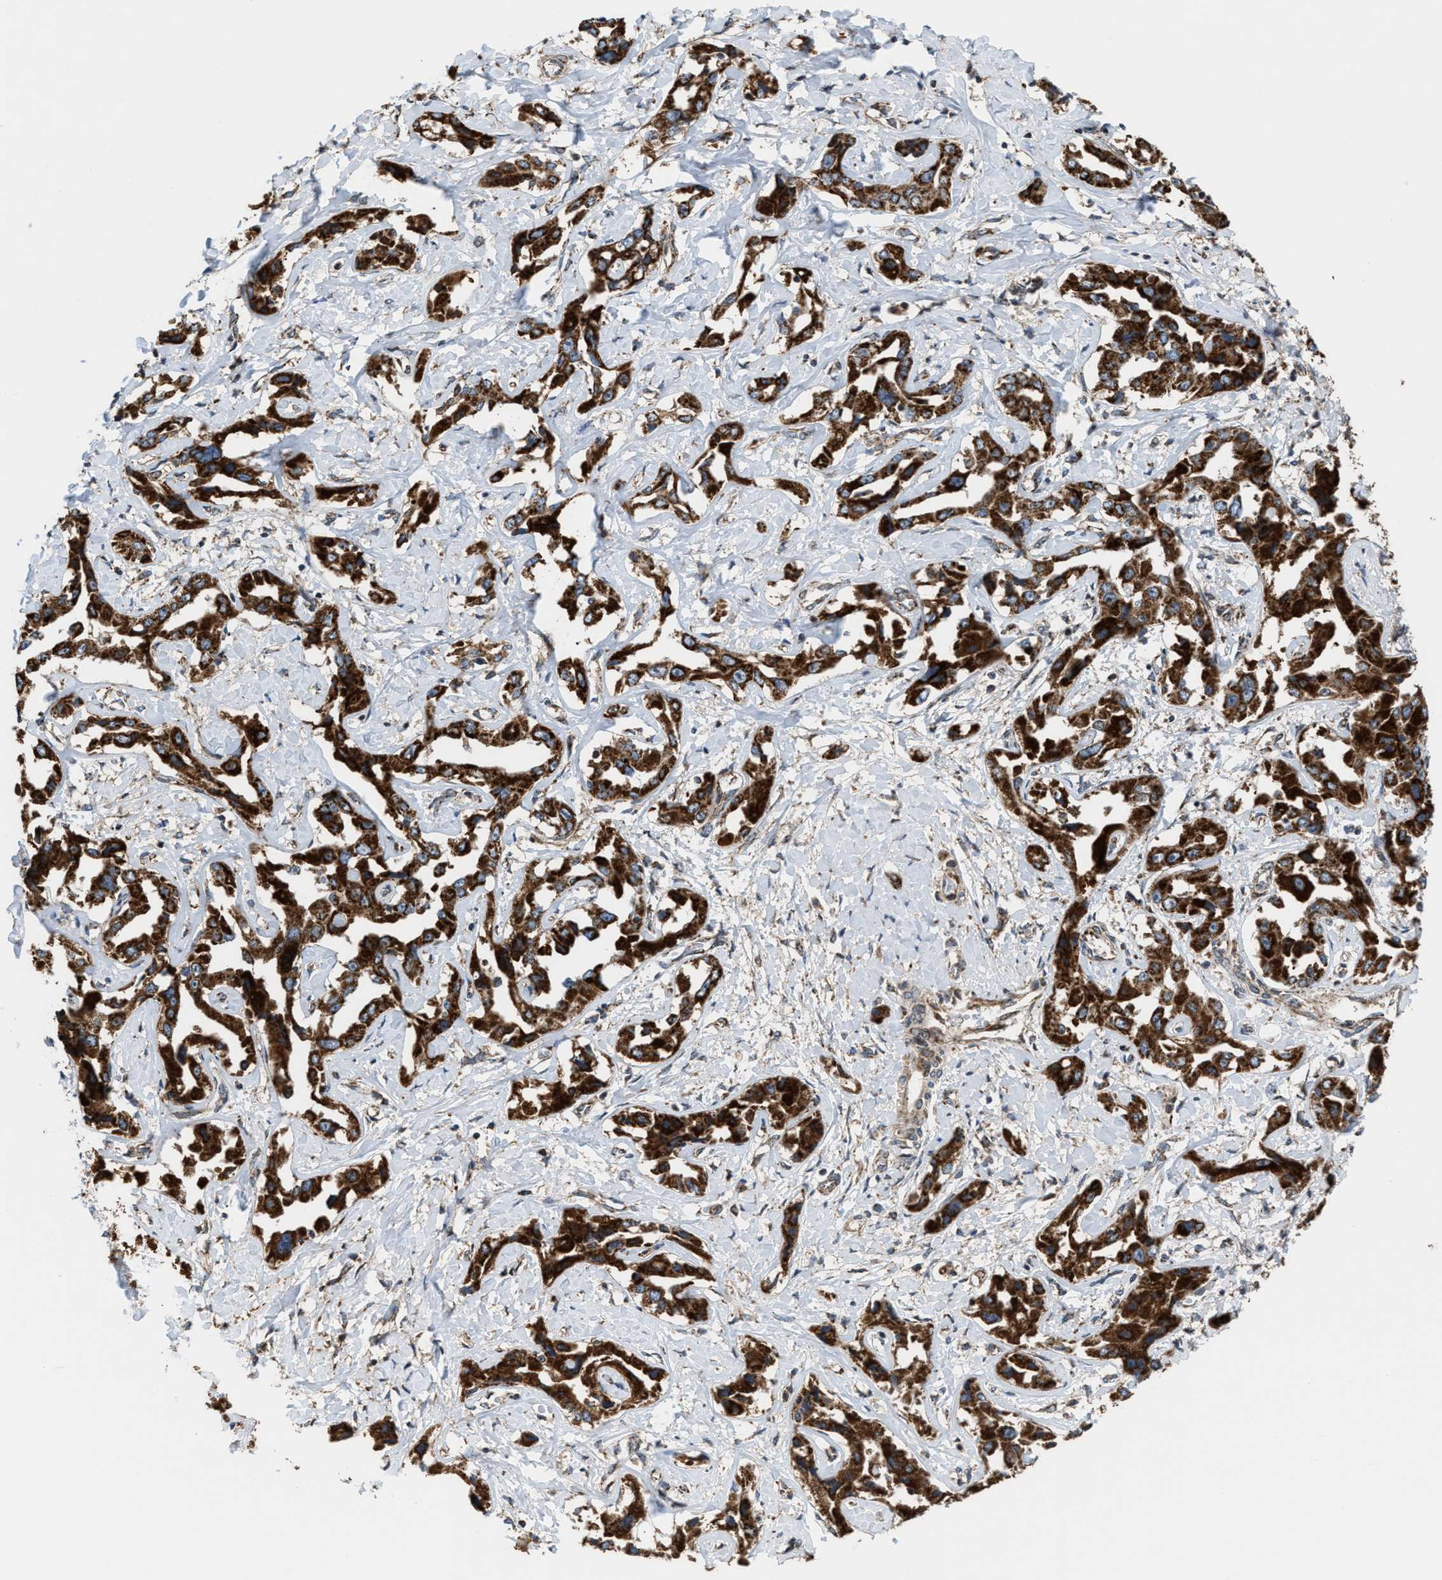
{"staining": {"intensity": "strong", "quantity": ">75%", "location": "cytoplasmic/membranous"}, "tissue": "liver cancer", "cell_type": "Tumor cells", "image_type": "cancer", "snomed": [{"axis": "morphology", "description": "Cholangiocarcinoma"}, {"axis": "topography", "description": "Liver"}], "caption": "Liver cholangiocarcinoma stained for a protein demonstrates strong cytoplasmic/membranous positivity in tumor cells.", "gene": "SGSM2", "patient": {"sex": "male", "age": 59}}